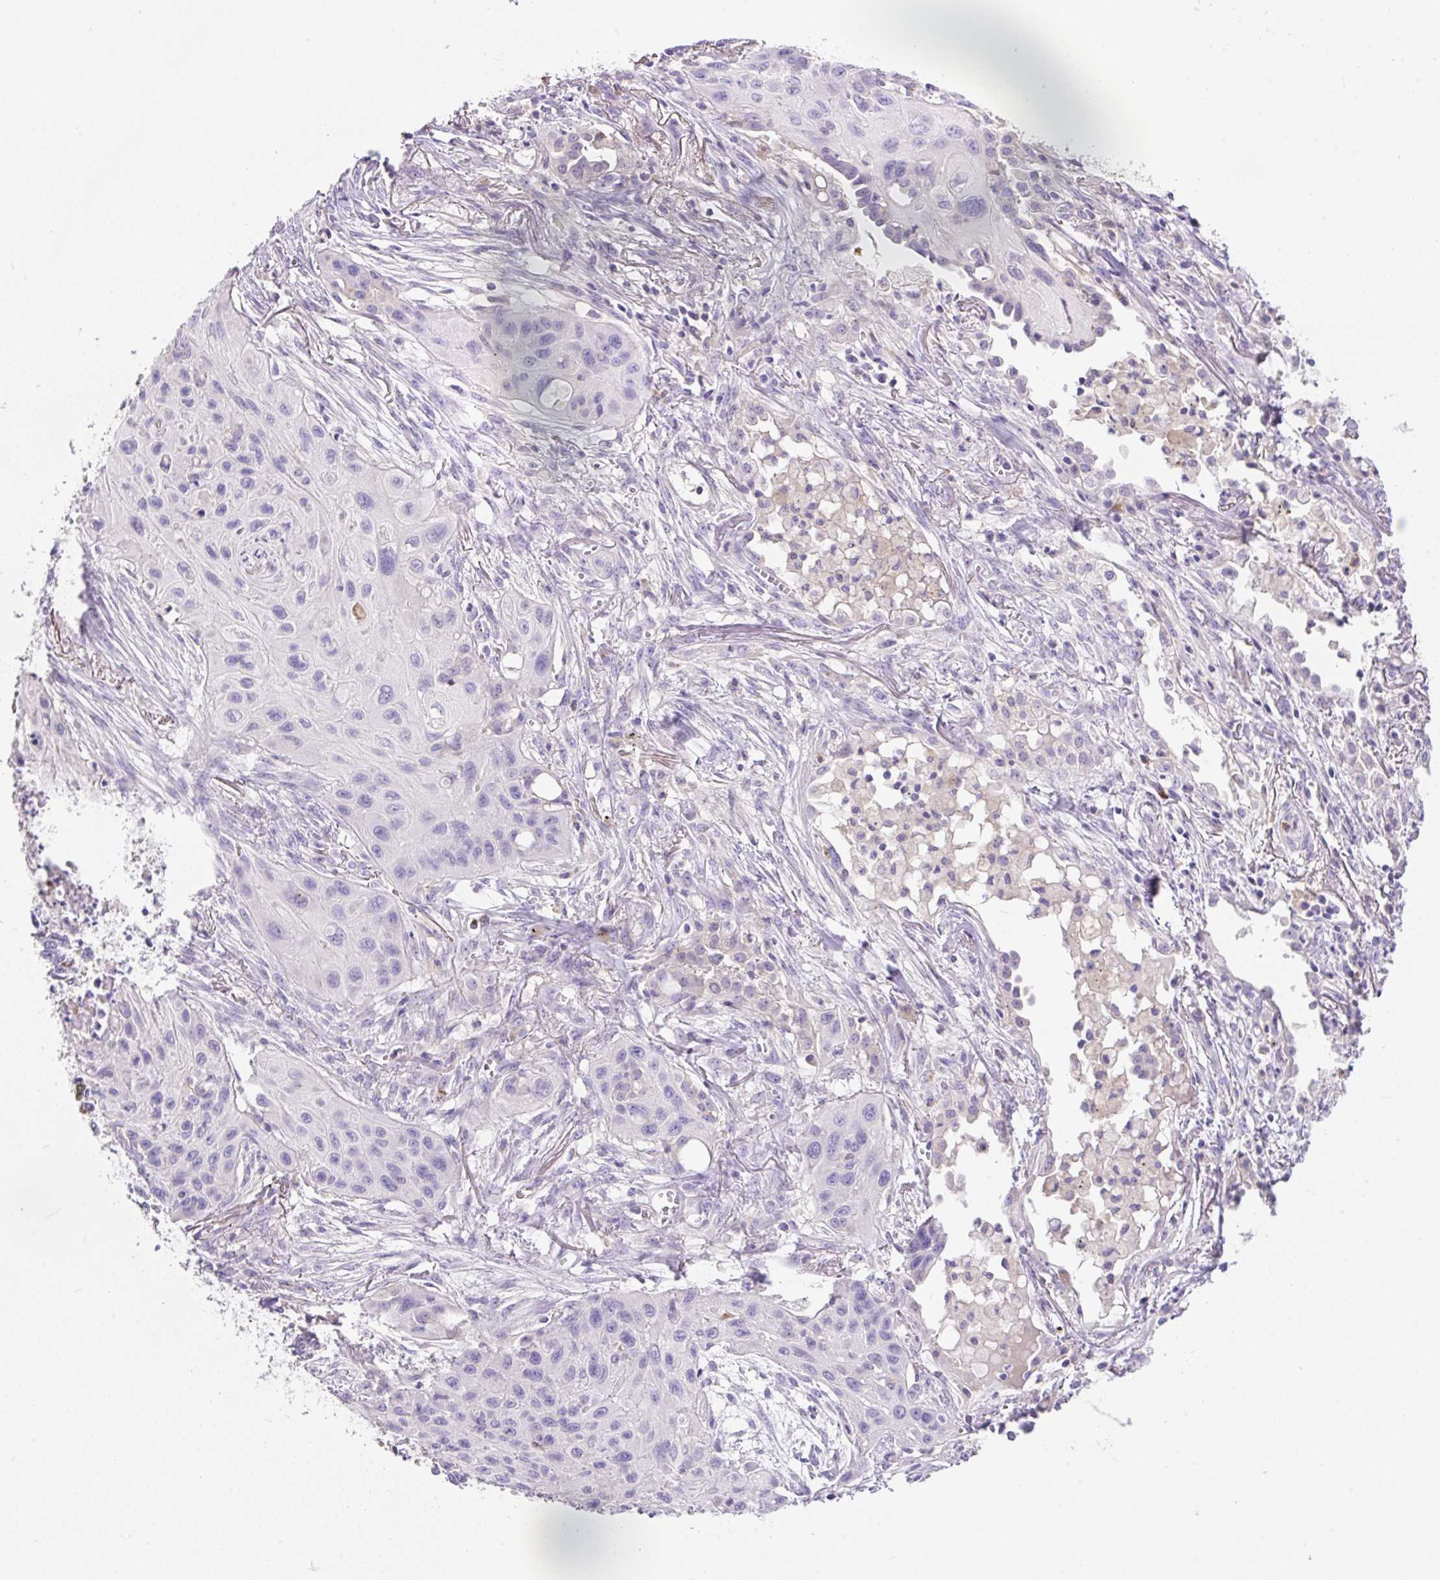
{"staining": {"intensity": "negative", "quantity": "none", "location": "none"}, "tissue": "lung cancer", "cell_type": "Tumor cells", "image_type": "cancer", "snomed": [{"axis": "morphology", "description": "Squamous cell carcinoma, NOS"}, {"axis": "topography", "description": "Lung"}], "caption": "DAB immunohistochemical staining of lung cancer (squamous cell carcinoma) exhibits no significant positivity in tumor cells.", "gene": "TDRD15", "patient": {"sex": "male", "age": 71}}